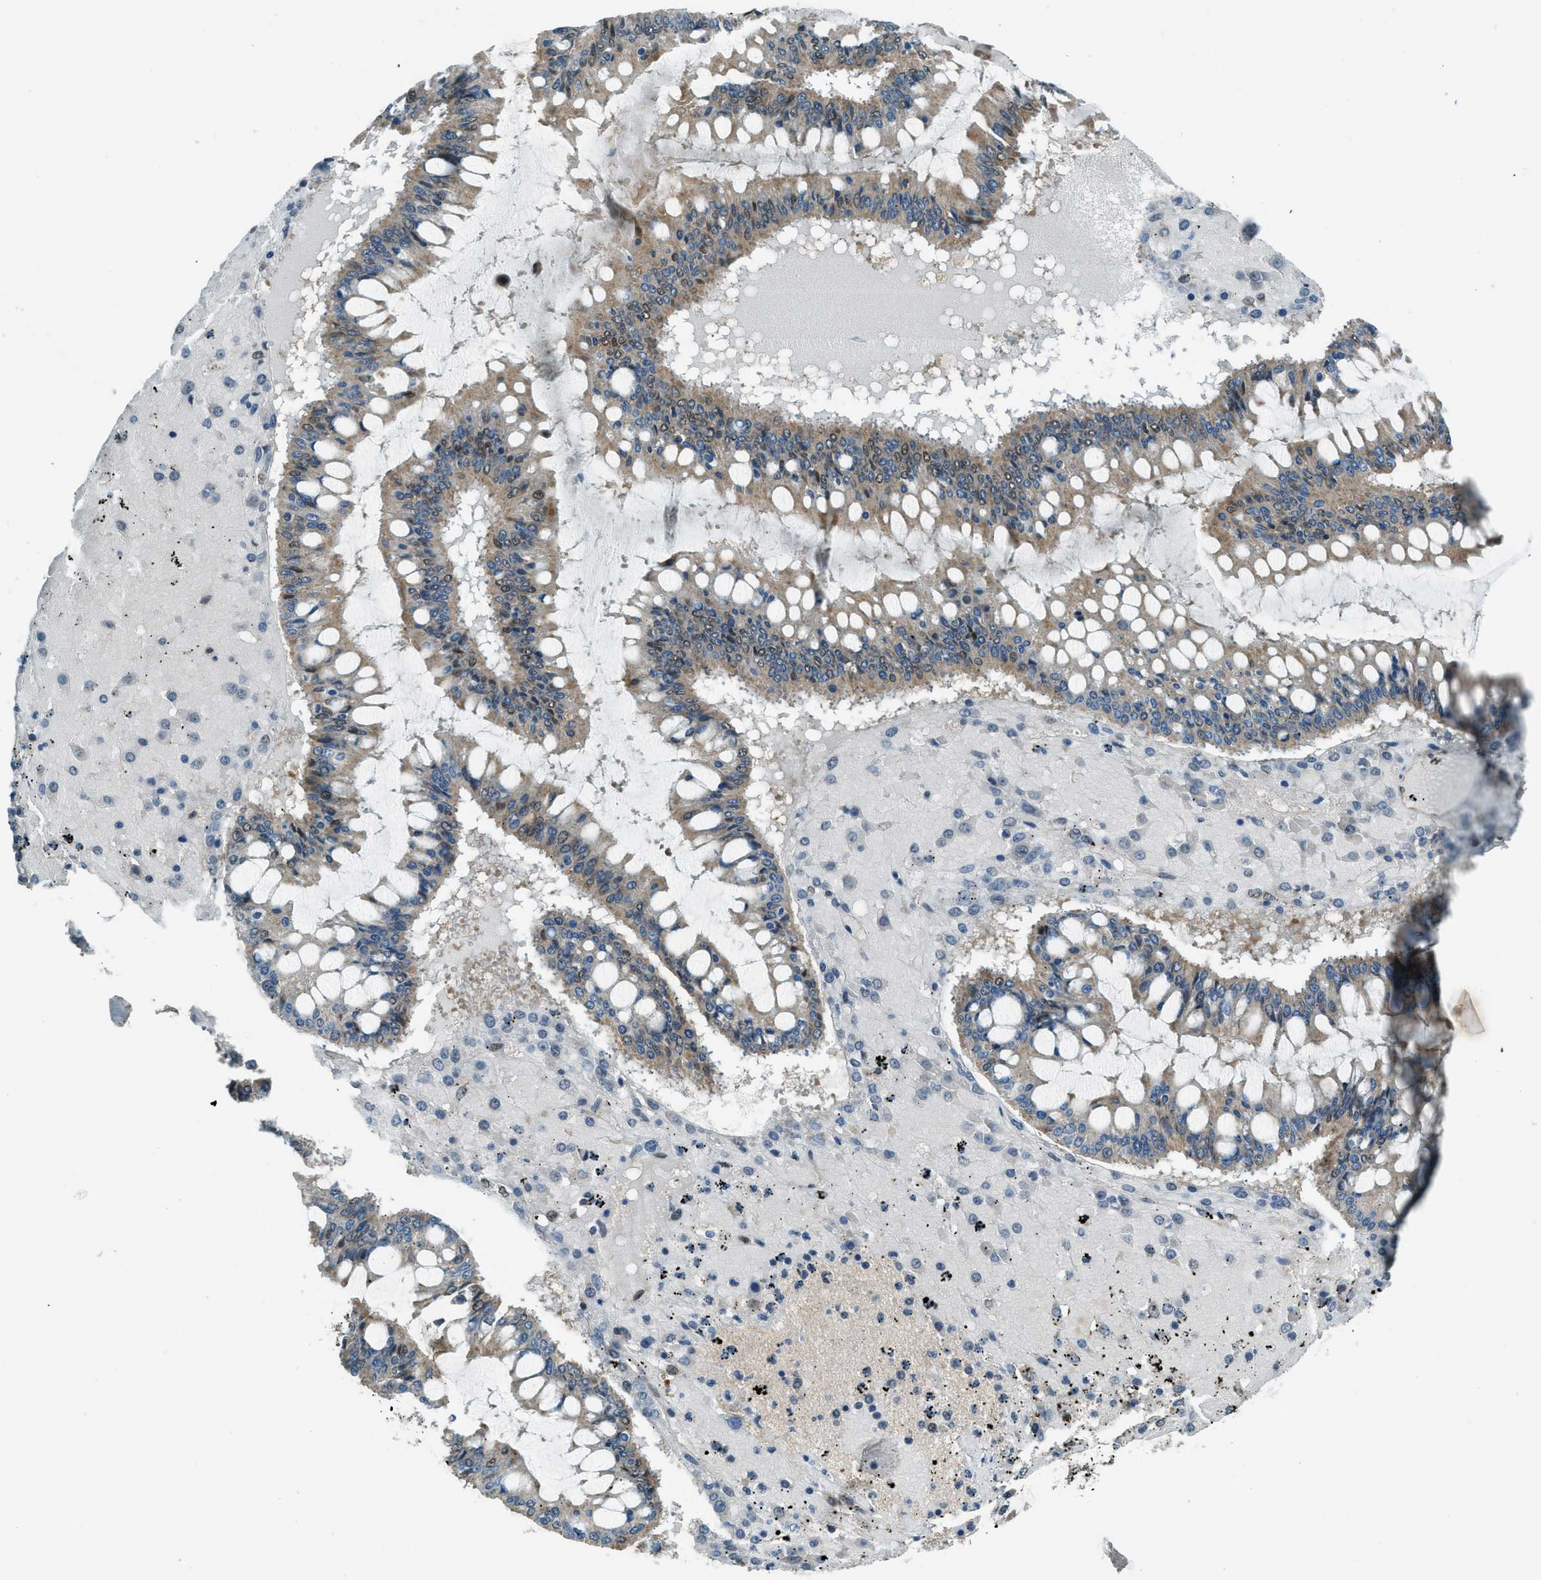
{"staining": {"intensity": "weak", "quantity": ">75%", "location": "cytoplasmic/membranous"}, "tissue": "ovarian cancer", "cell_type": "Tumor cells", "image_type": "cancer", "snomed": [{"axis": "morphology", "description": "Cystadenocarcinoma, mucinous, NOS"}, {"axis": "topography", "description": "Ovary"}], "caption": "Weak cytoplasmic/membranous staining for a protein is seen in approximately >75% of tumor cells of ovarian mucinous cystadenocarcinoma using immunohistochemistry.", "gene": "NPEPL1", "patient": {"sex": "female", "age": 73}}